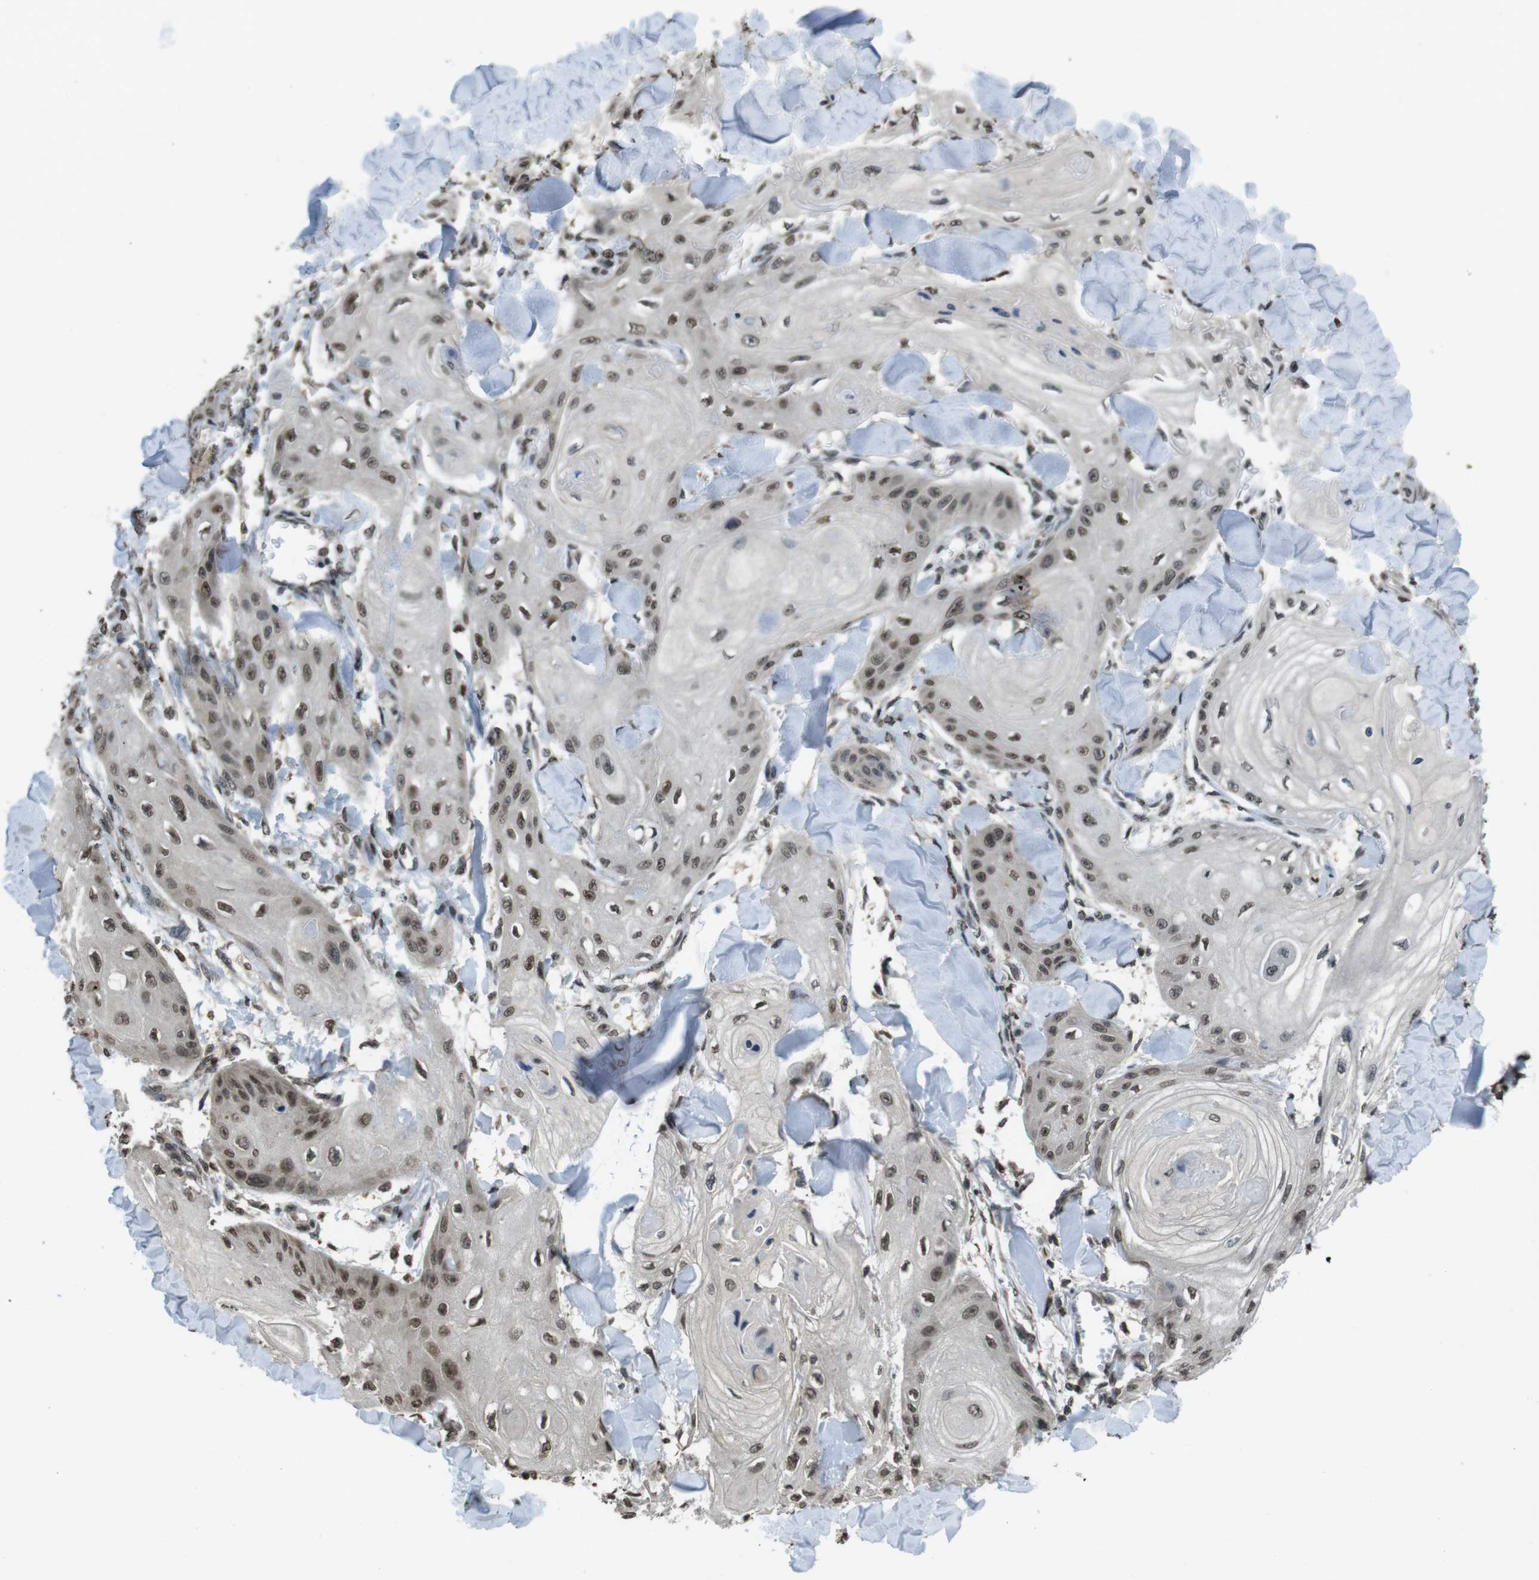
{"staining": {"intensity": "moderate", "quantity": ">75%", "location": "nuclear"}, "tissue": "skin cancer", "cell_type": "Tumor cells", "image_type": "cancer", "snomed": [{"axis": "morphology", "description": "Squamous cell carcinoma, NOS"}, {"axis": "topography", "description": "Skin"}], "caption": "Skin squamous cell carcinoma was stained to show a protein in brown. There is medium levels of moderate nuclear positivity in about >75% of tumor cells. (Stains: DAB (3,3'-diaminobenzidine) in brown, nuclei in blue, Microscopy: brightfield microscopy at high magnification).", "gene": "MAF", "patient": {"sex": "male", "age": 74}}